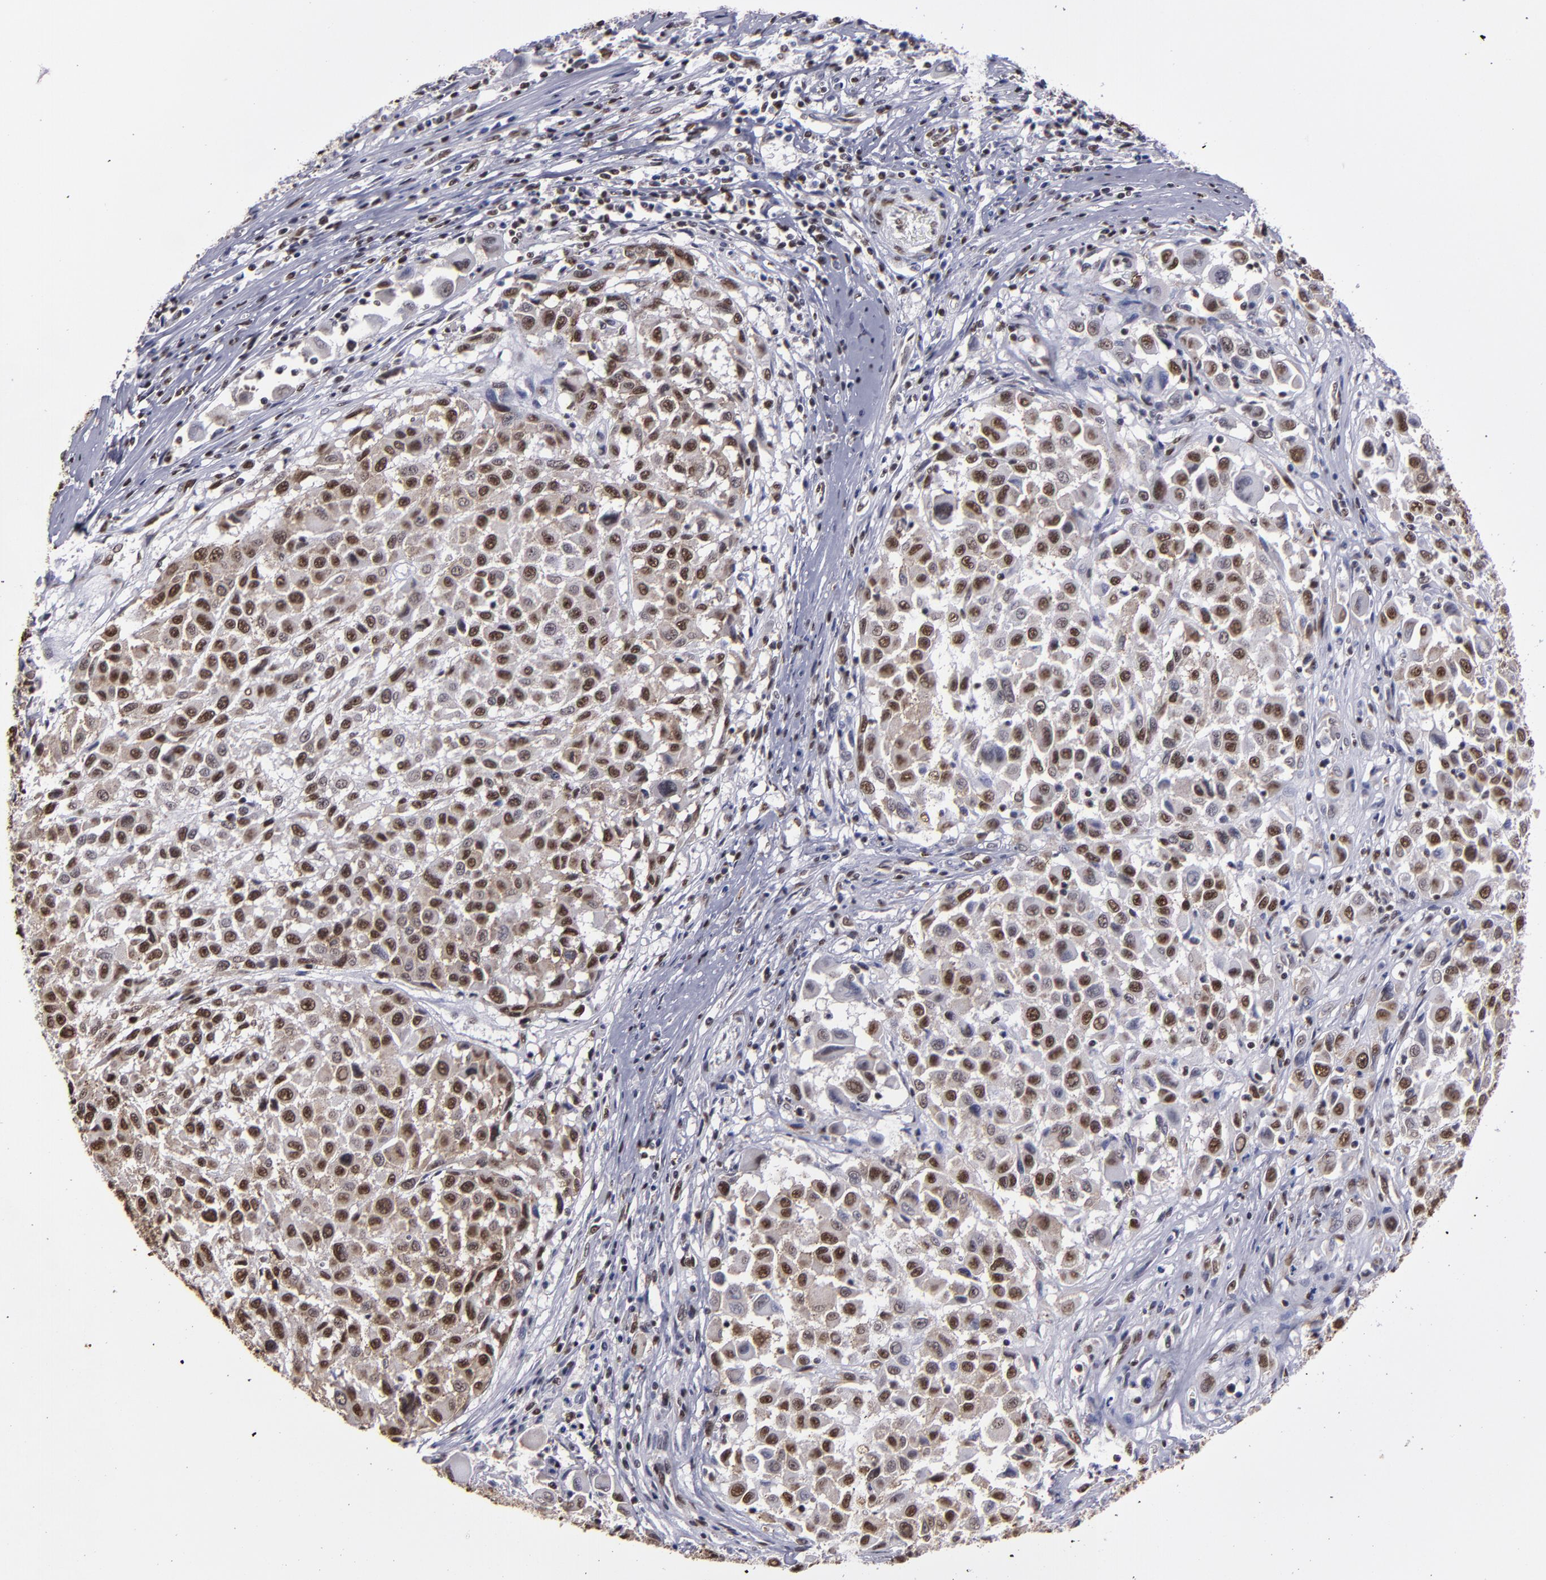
{"staining": {"intensity": "strong", "quantity": ">75%", "location": "nuclear"}, "tissue": "melanoma", "cell_type": "Tumor cells", "image_type": "cancer", "snomed": [{"axis": "morphology", "description": "Malignant melanoma, Metastatic site"}, {"axis": "topography", "description": "Lymph node"}], "caption": "Immunohistochemical staining of malignant melanoma (metastatic site) demonstrates strong nuclear protein expression in approximately >75% of tumor cells. Immunohistochemistry stains the protein of interest in brown and the nuclei are stained blue.", "gene": "HNRNPA2B1", "patient": {"sex": "male", "age": 61}}